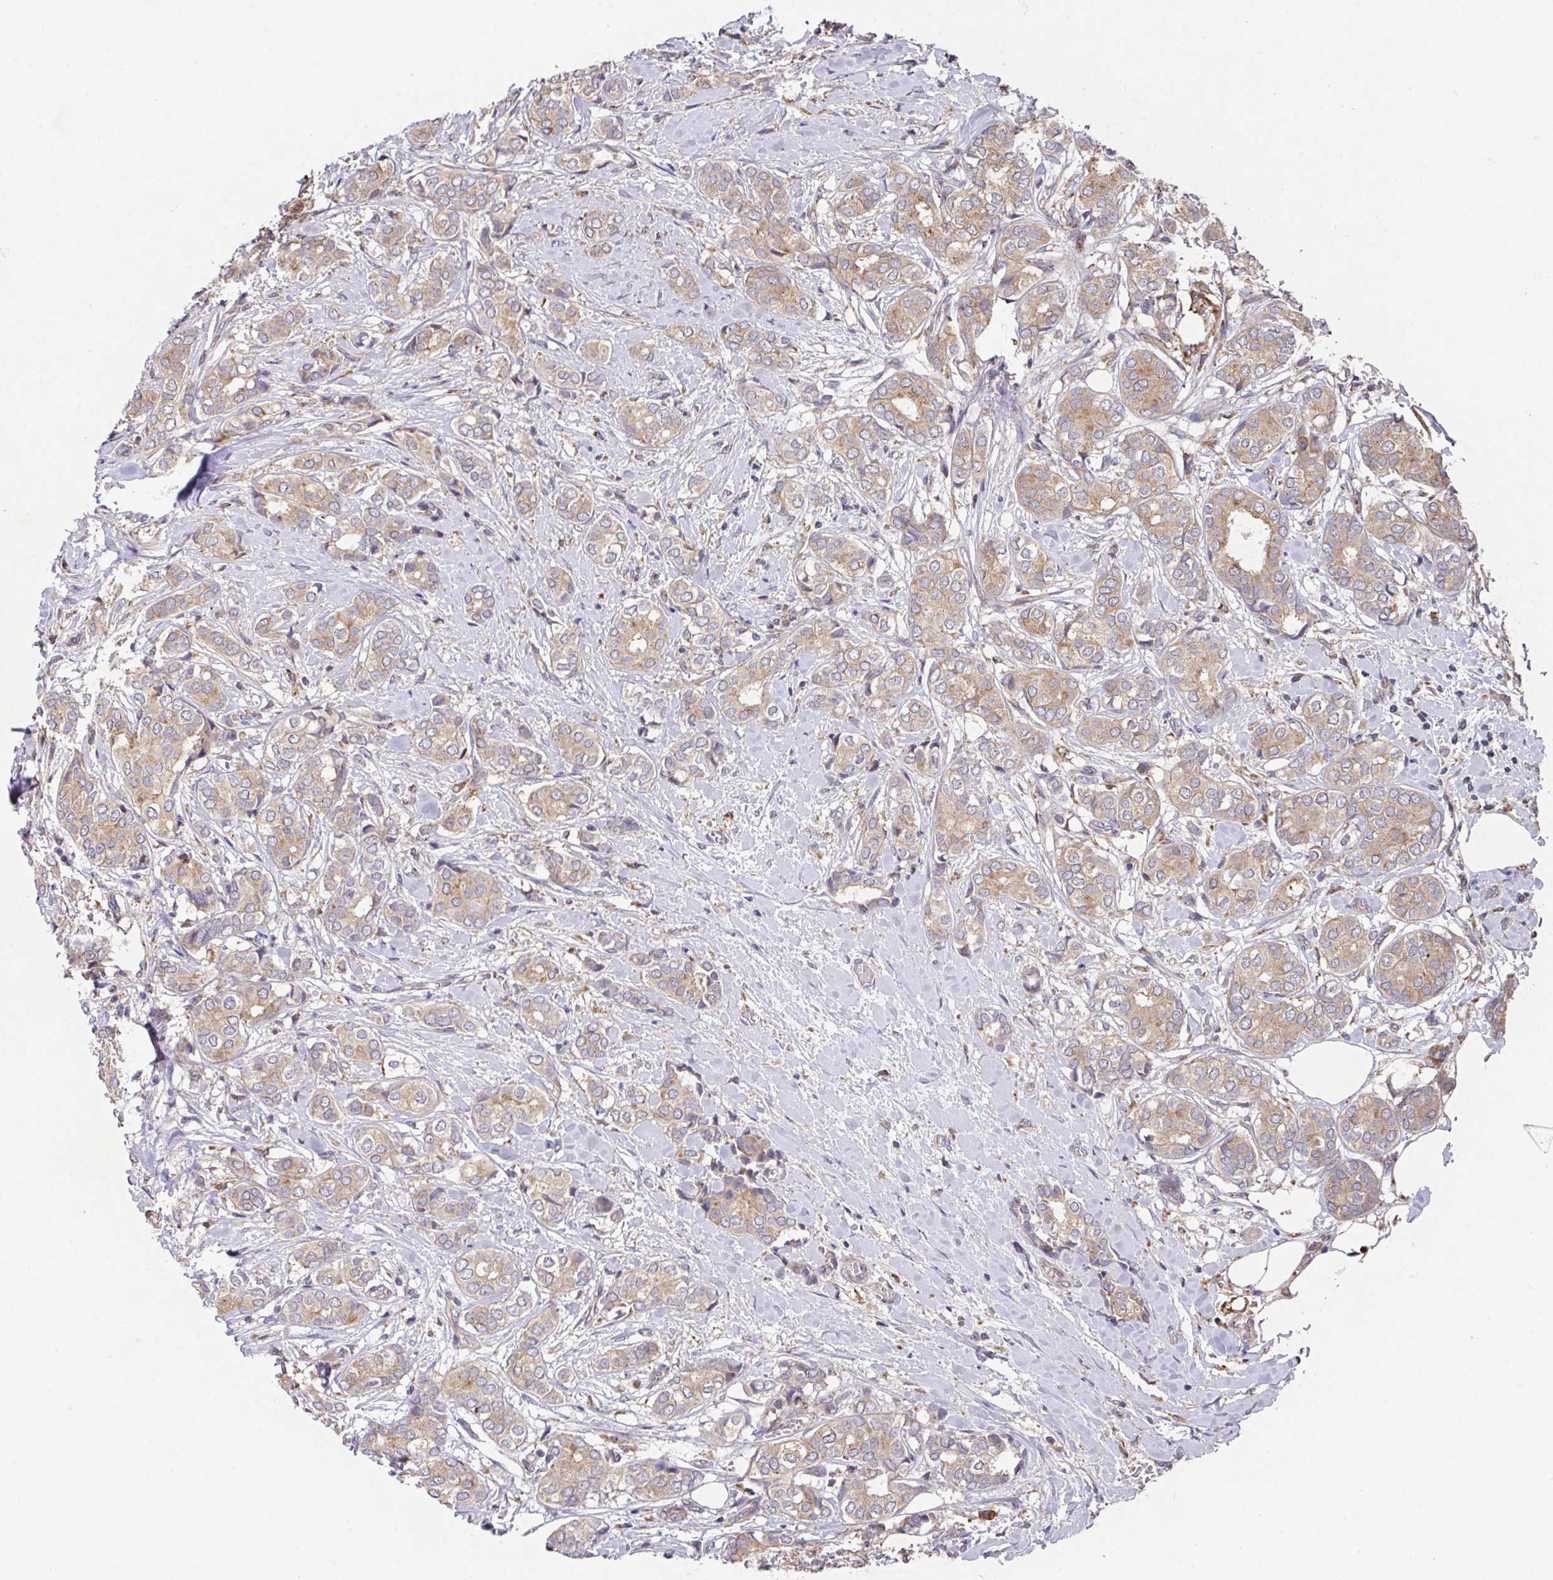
{"staining": {"intensity": "moderate", "quantity": ">75%", "location": "cytoplasmic/membranous"}, "tissue": "breast cancer", "cell_type": "Tumor cells", "image_type": "cancer", "snomed": [{"axis": "morphology", "description": "Duct carcinoma"}, {"axis": "topography", "description": "Breast"}], "caption": "This image demonstrates immunohistochemistry (IHC) staining of breast cancer, with medium moderate cytoplasmic/membranous staining in about >75% of tumor cells.", "gene": "TRIM14", "patient": {"sex": "female", "age": 73}}